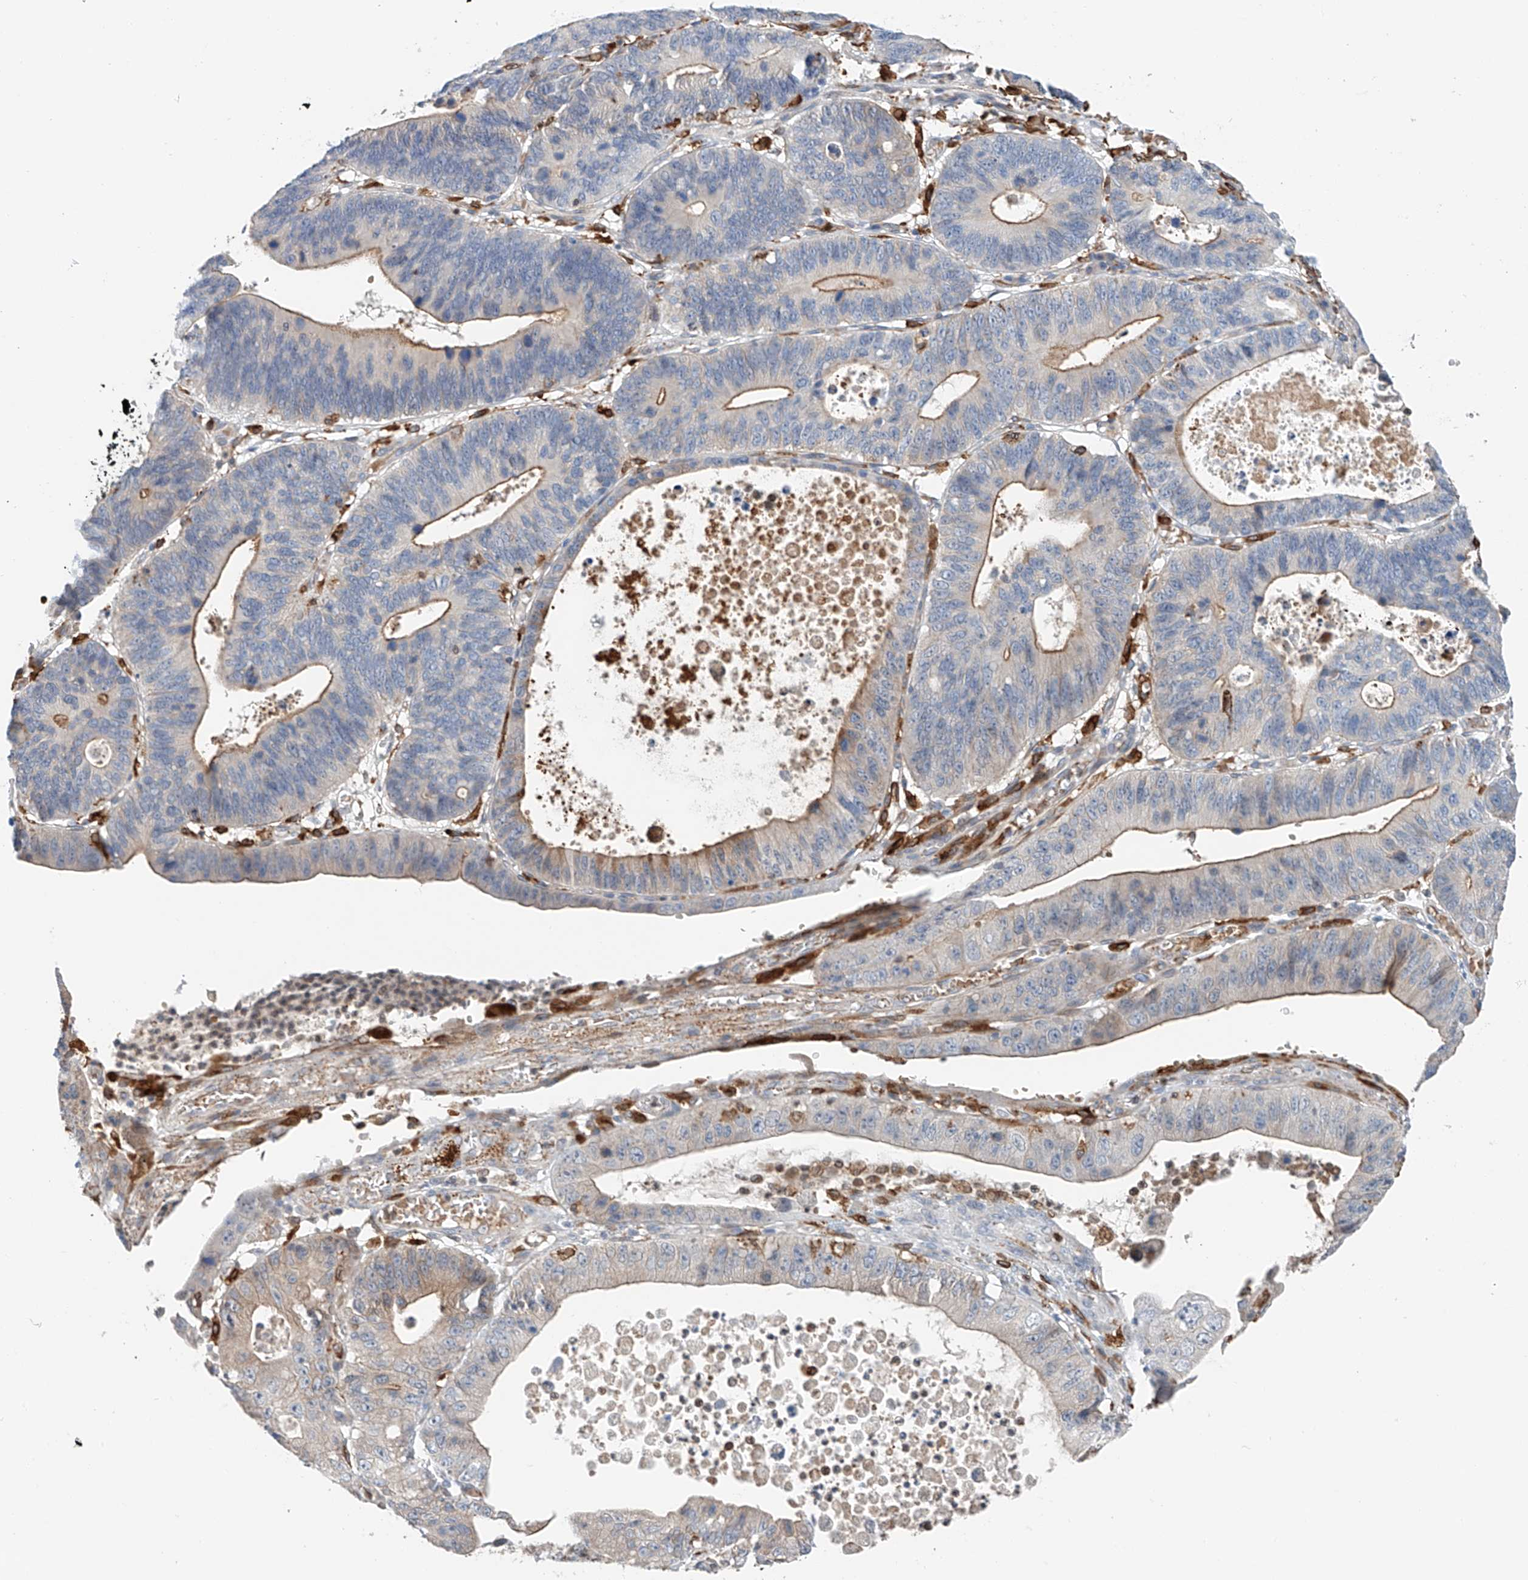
{"staining": {"intensity": "moderate", "quantity": "<25%", "location": "cytoplasmic/membranous"}, "tissue": "stomach cancer", "cell_type": "Tumor cells", "image_type": "cancer", "snomed": [{"axis": "morphology", "description": "Adenocarcinoma, NOS"}, {"axis": "topography", "description": "Stomach"}], "caption": "The image reveals a brown stain indicating the presence of a protein in the cytoplasmic/membranous of tumor cells in stomach cancer (adenocarcinoma). (IHC, brightfield microscopy, high magnification).", "gene": "TBXAS1", "patient": {"sex": "male", "age": 59}}